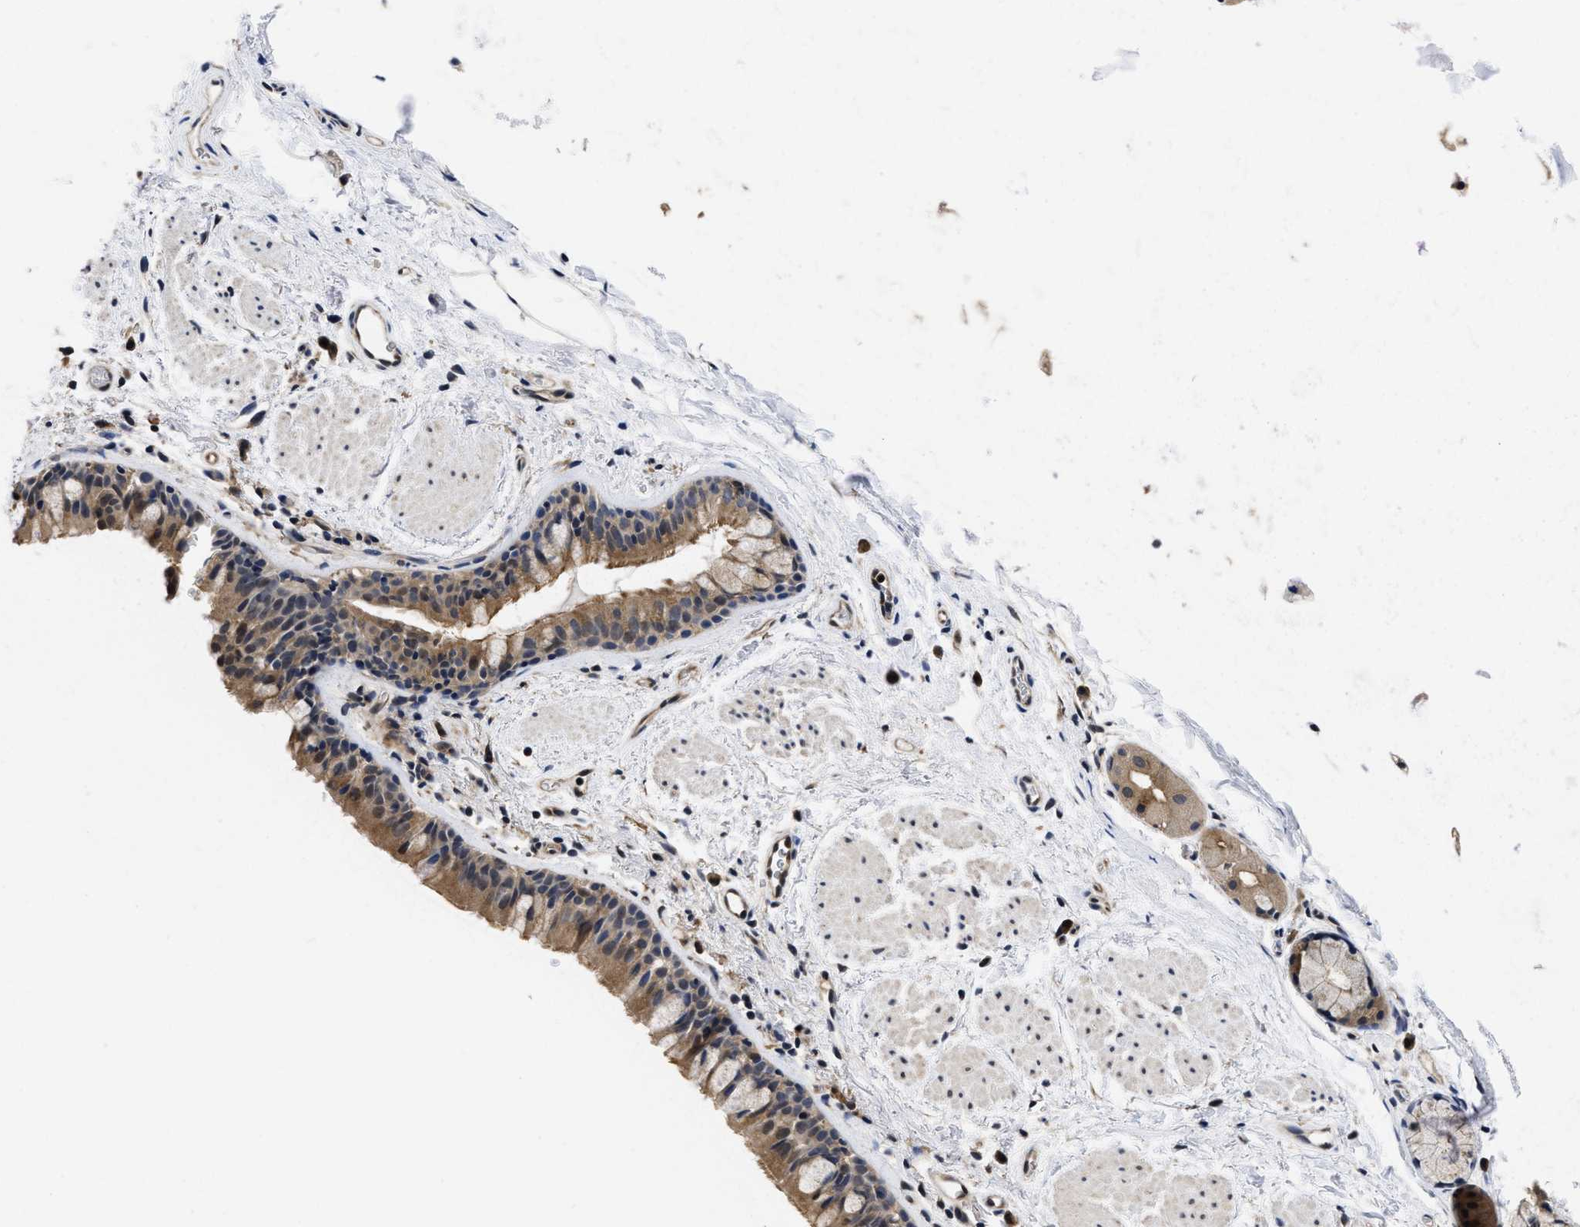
{"staining": {"intensity": "moderate", "quantity": ">75%", "location": "cytoplasmic/membranous"}, "tissue": "bronchus", "cell_type": "Respiratory epithelial cells", "image_type": "normal", "snomed": [{"axis": "morphology", "description": "Normal tissue, NOS"}, {"axis": "topography", "description": "Cartilage tissue"}, {"axis": "topography", "description": "Bronchus"}], "caption": "Normal bronchus was stained to show a protein in brown. There is medium levels of moderate cytoplasmic/membranous staining in approximately >75% of respiratory epithelial cells.", "gene": "MCOLN2", "patient": {"sex": "female", "age": 53}}